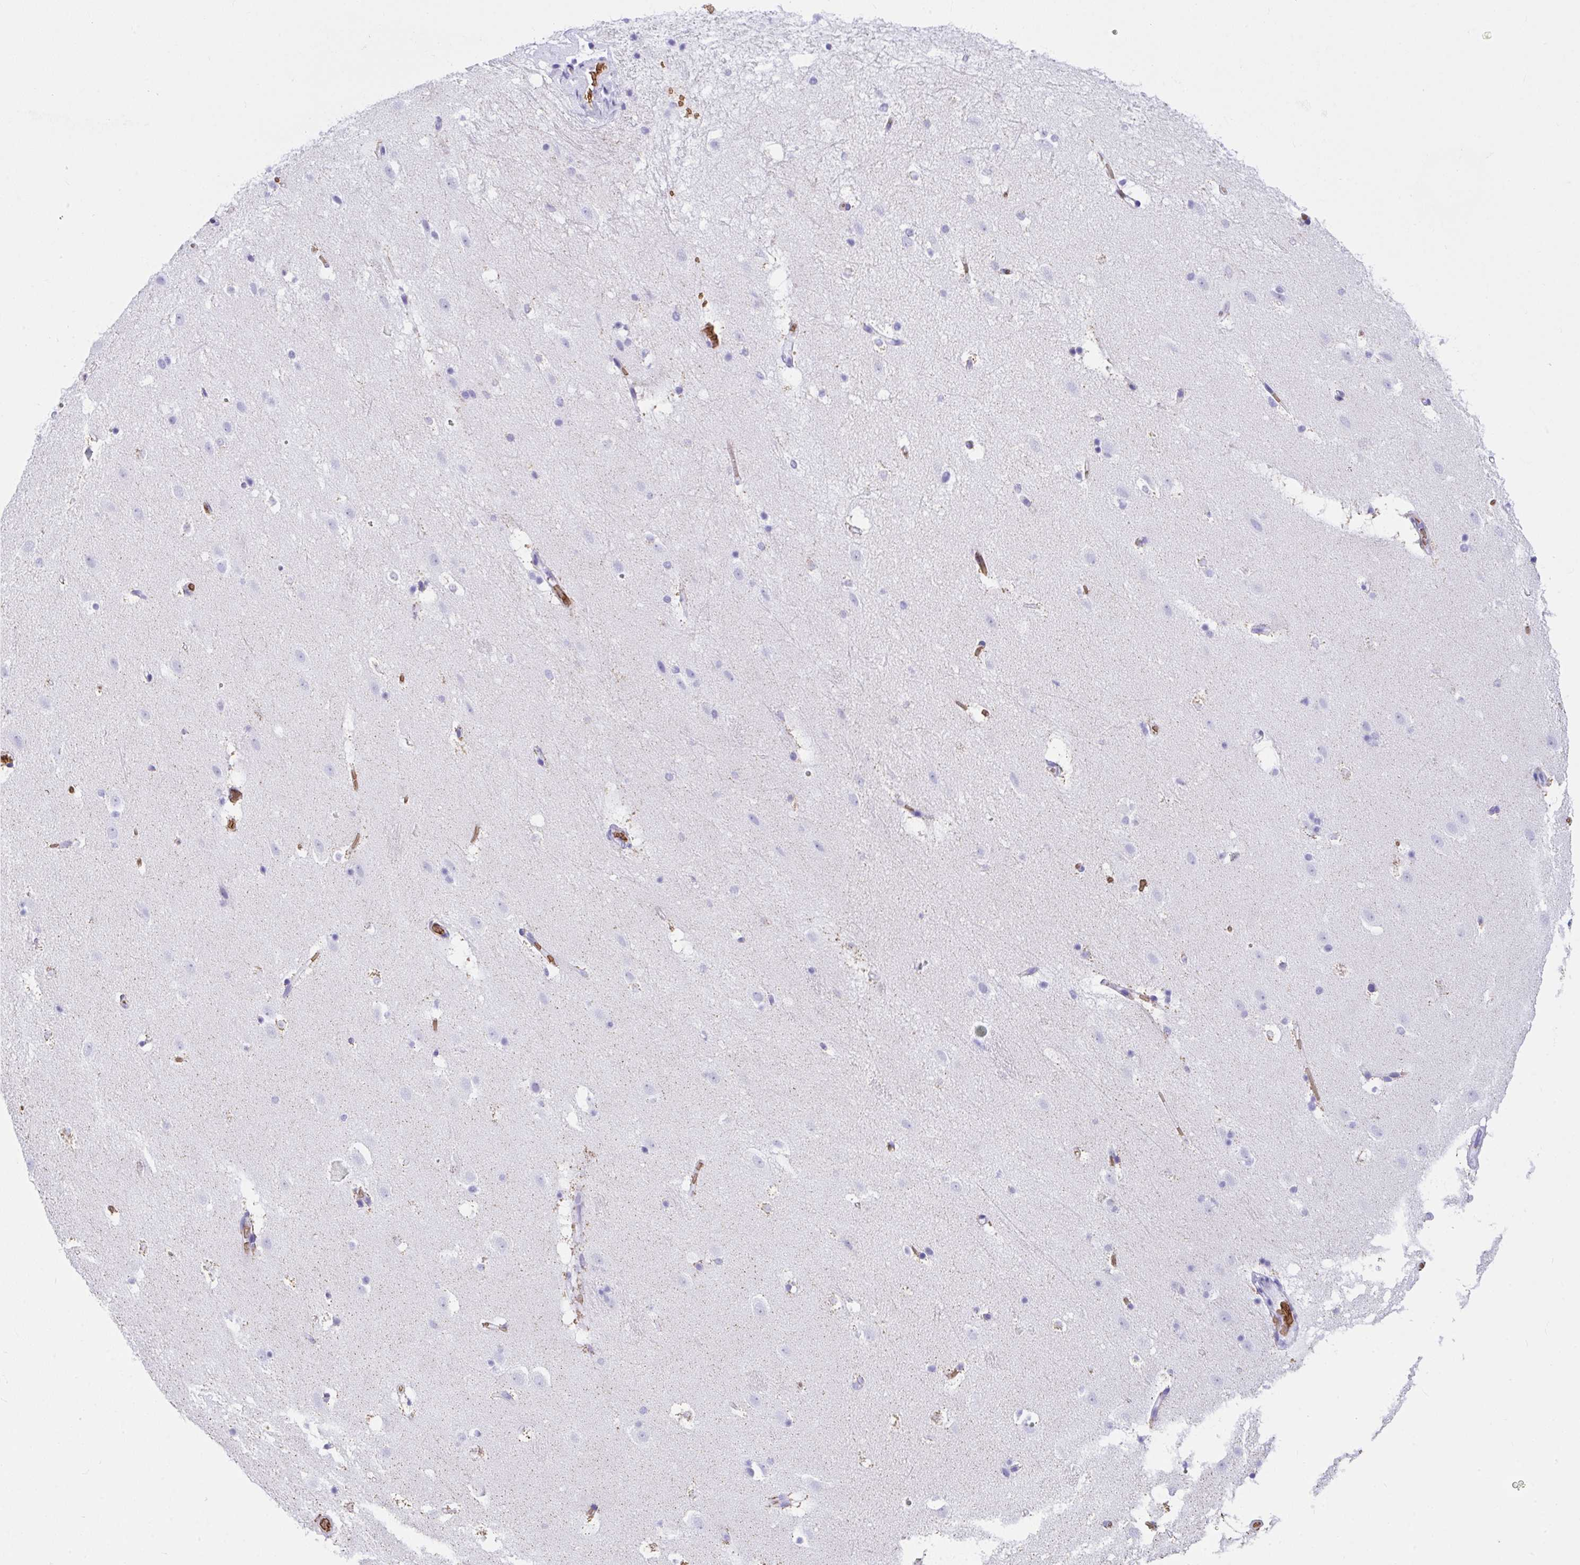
{"staining": {"intensity": "negative", "quantity": "none", "location": "none"}, "tissue": "caudate", "cell_type": "Glial cells", "image_type": "normal", "snomed": [{"axis": "morphology", "description": "Normal tissue, NOS"}, {"axis": "topography", "description": "Lateral ventricle wall"}], "caption": "Immunohistochemistry (IHC) histopathology image of benign caudate stained for a protein (brown), which exhibits no staining in glial cells. (DAB immunohistochemistry visualized using brightfield microscopy, high magnification).", "gene": "ANK1", "patient": {"sex": "male", "age": 37}}